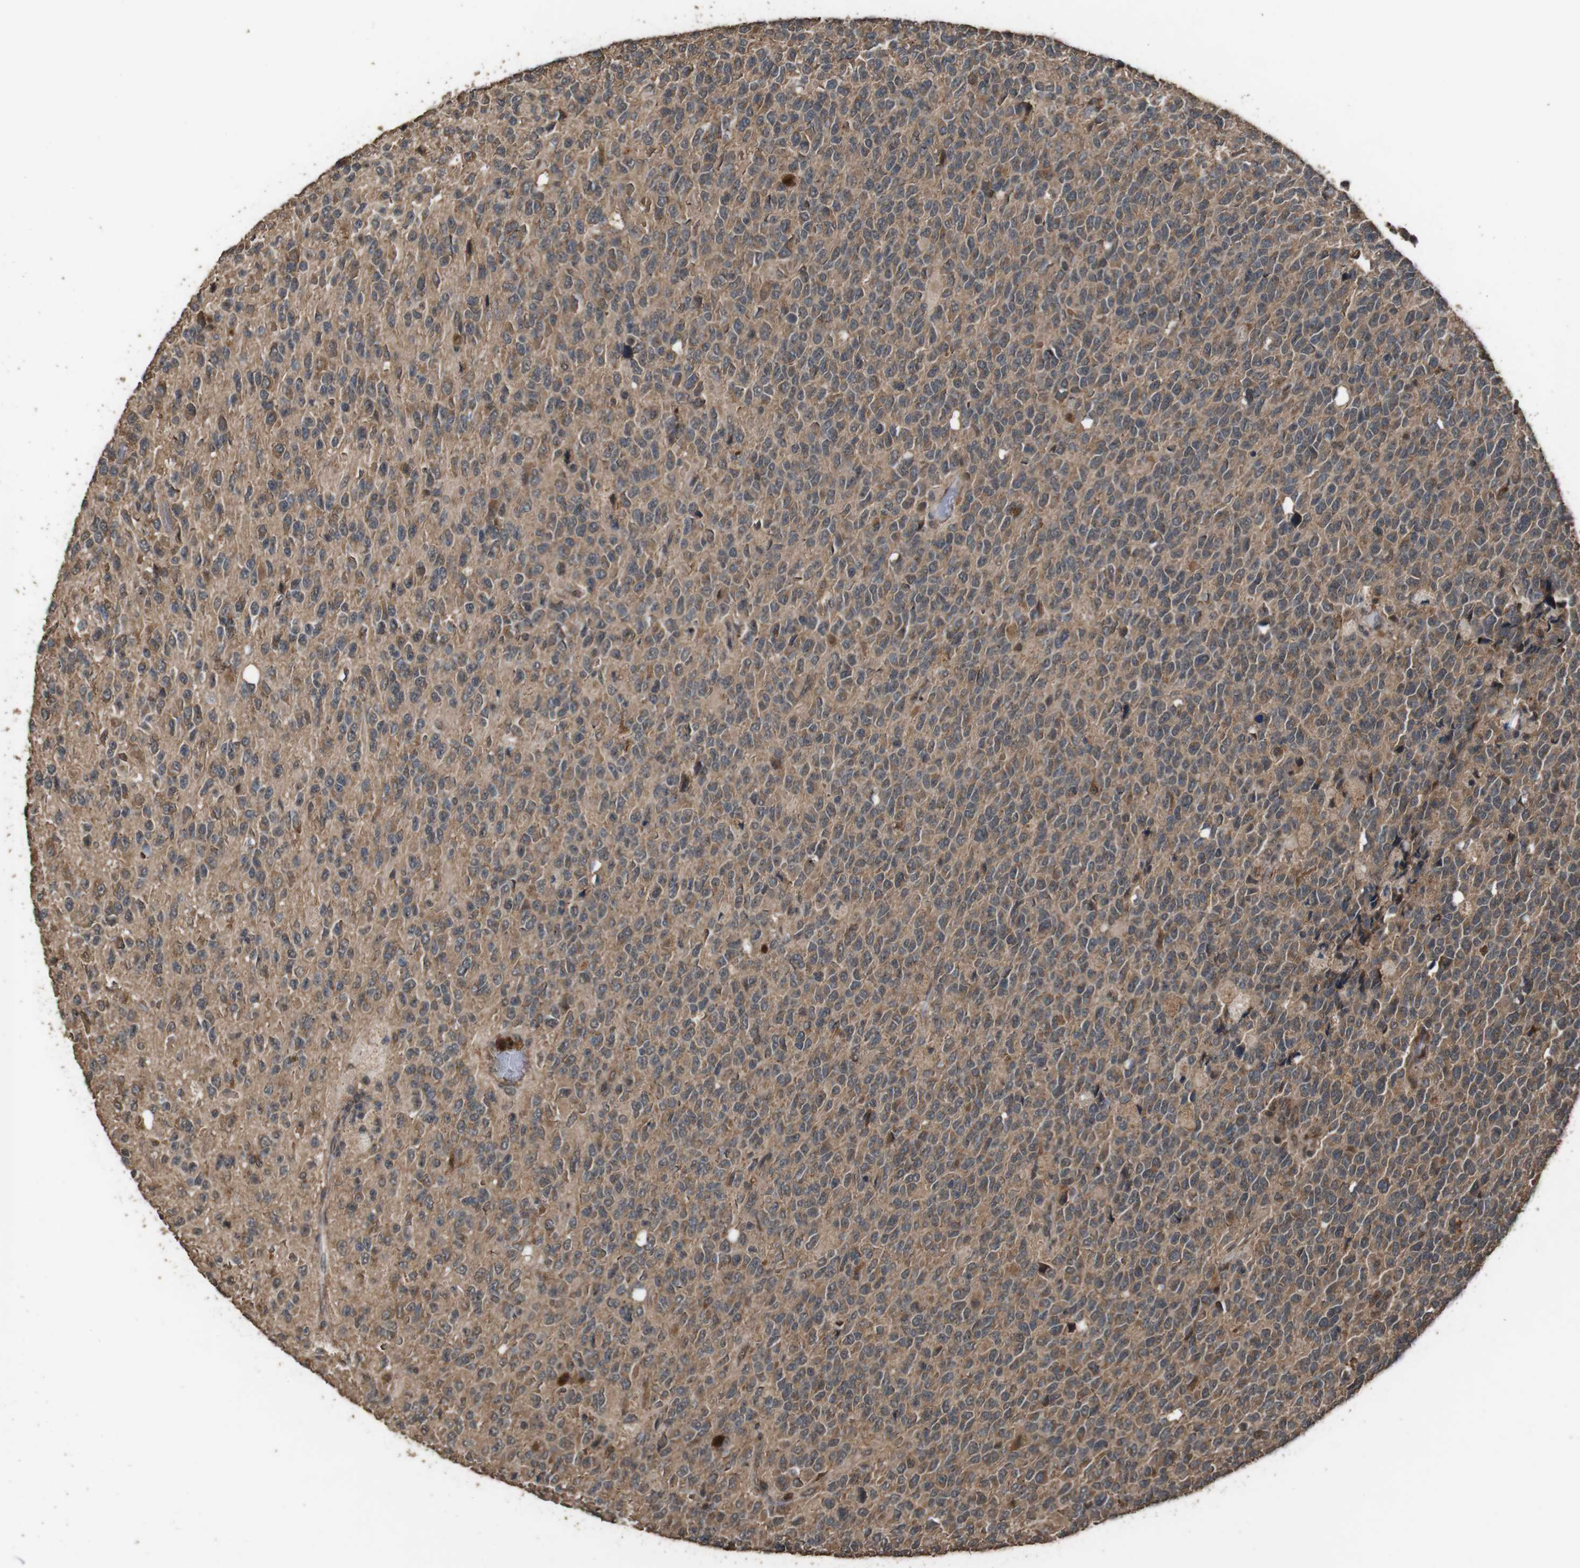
{"staining": {"intensity": "moderate", "quantity": "25%-75%", "location": "cytoplasmic/membranous"}, "tissue": "glioma", "cell_type": "Tumor cells", "image_type": "cancer", "snomed": [{"axis": "morphology", "description": "Glioma, malignant, High grade"}, {"axis": "topography", "description": "pancreas cauda"}], "caption": "Human glioma stained for a protein (brown) displays moderate cytoplasmic/membranous positive staining in about 25%-75% of tumor cells.", "gene": "RRAS2", "patient": {"sex": "male", "age": 60}}